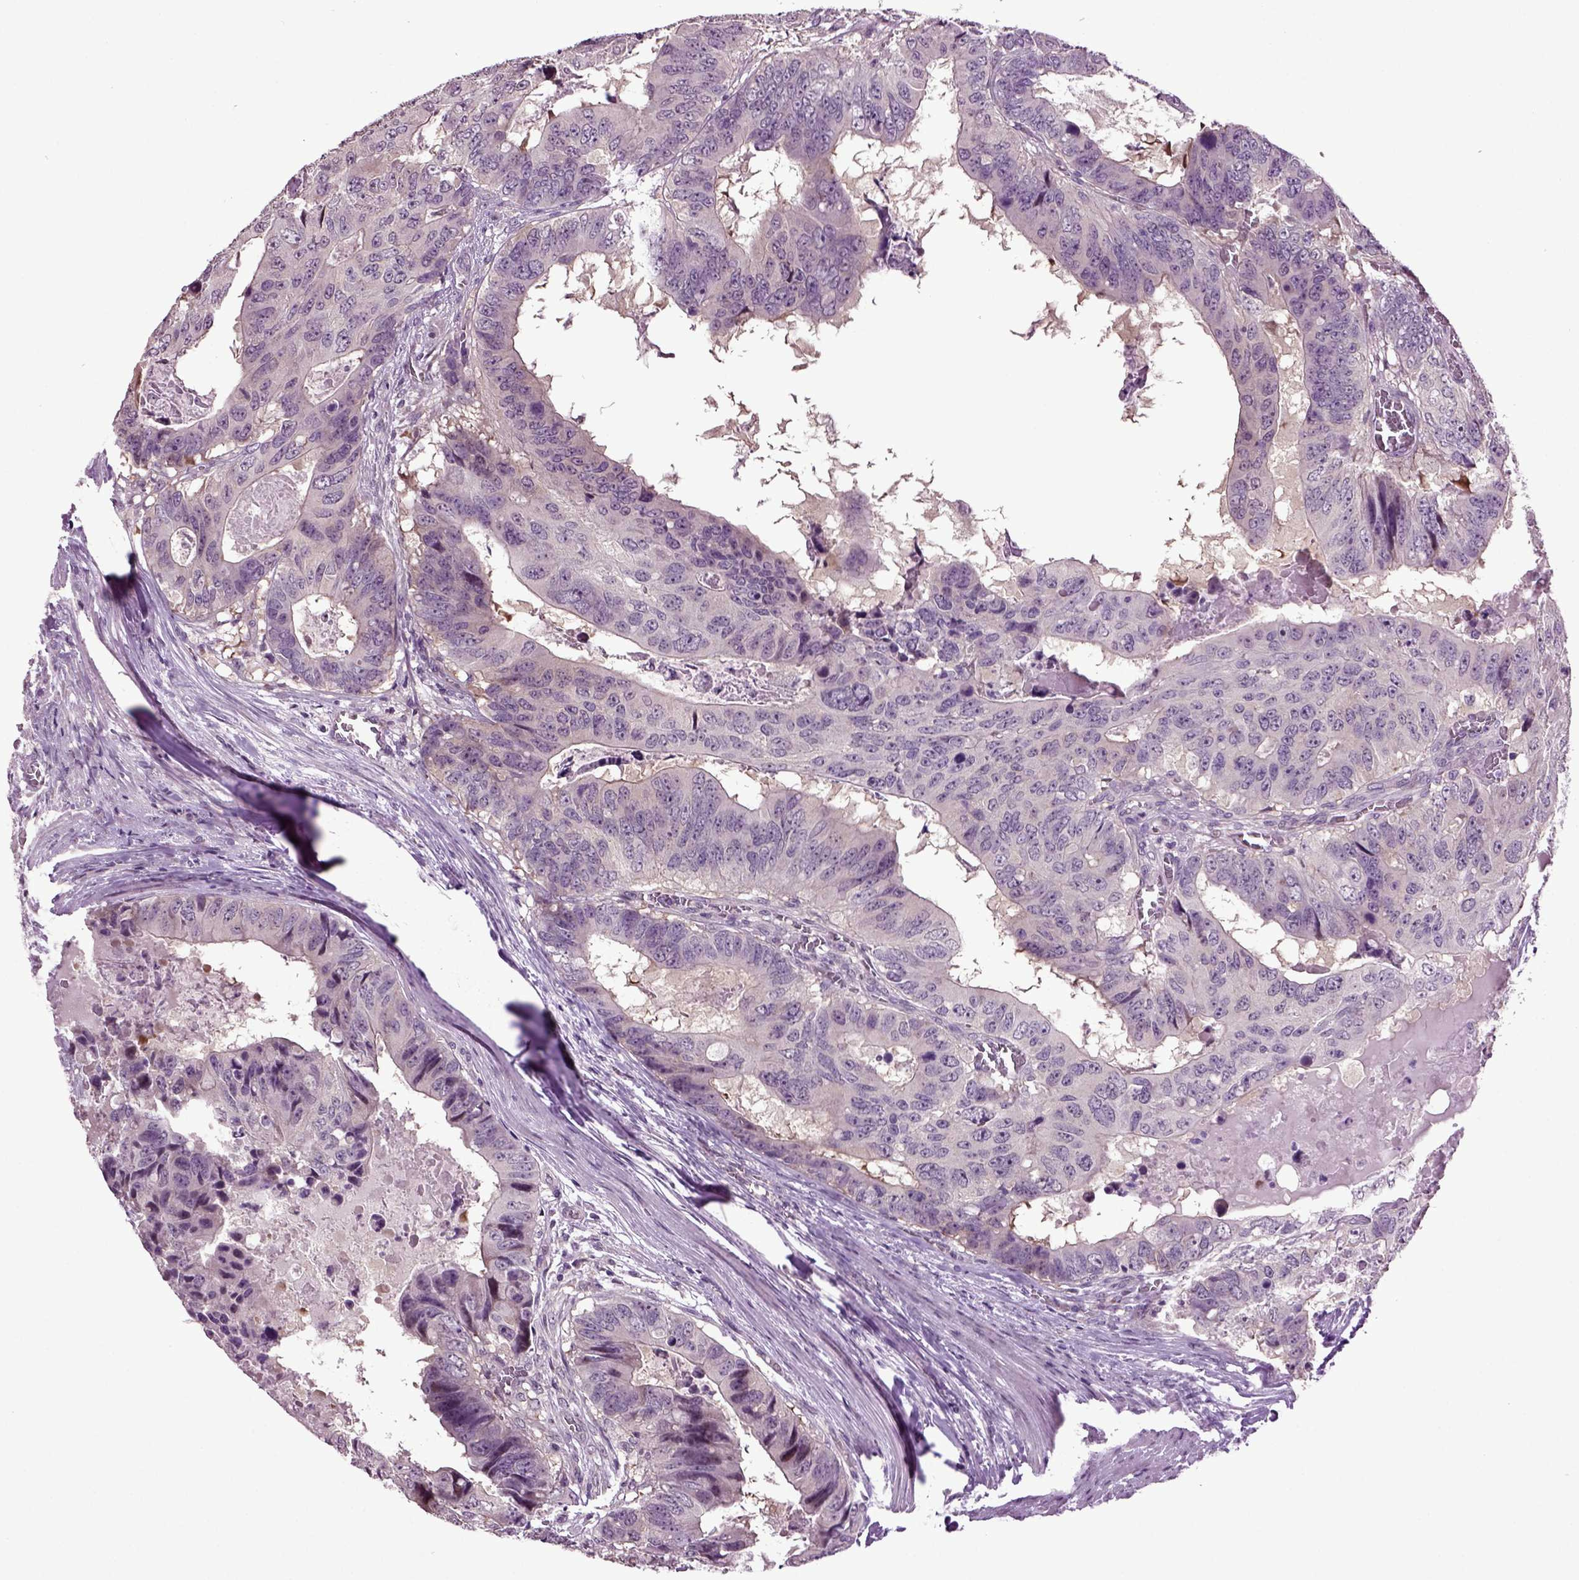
{"staining": {"intensity": "negative", "quantity": "none", "location": "none"}, "tissue": "colorectal cancer", "cell_type": "Tumor cells", "image_type": "cancer", "snomed": [{"axis": "morphology", "description": "Adenocarcinoma, NOS"}, {"axis": "topography", "description": "Colon"}], "caption": "A histopathology image of adenocarcinoma (colorectal) stained for a protein reveals no brown staining in tumor cells.", "gene": "PLCH2", "patient": {"sex": "male", "age": 79}}